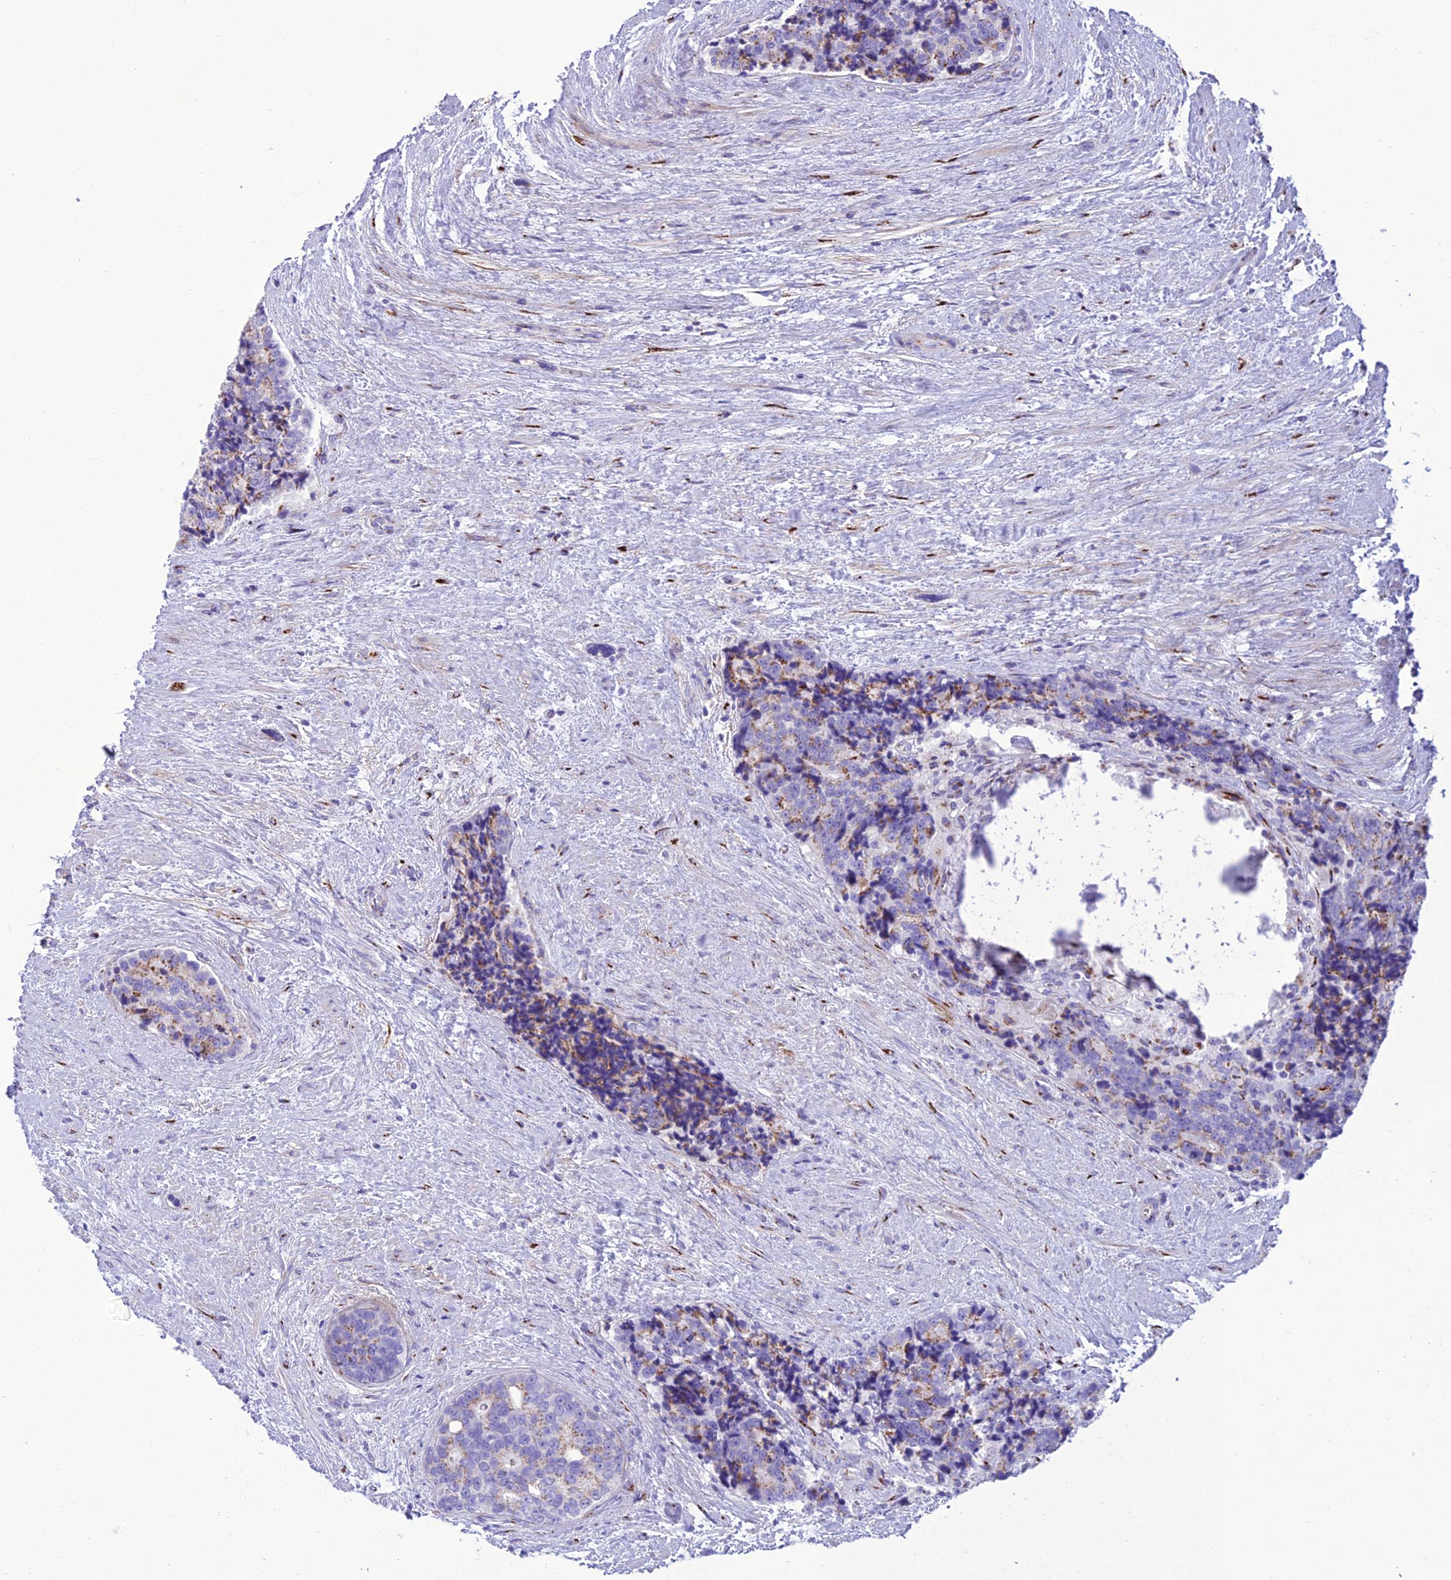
{"staining": {"intensity": "moderate", "quantity": "25%-75%", "location": "cytoplasmic/membranous"}, "tissue": "prostate cancer", "cell_type": "Tumor cells", "image_type": "cancer", "snomed": [{"axis": "morphology", "description": "Adenocarcinoma, High grade"}, {"axis": "topography", "description": "Prostate"}], "caption": "Human prostate cancer (high-grade adenocarcinoma) stained for a protein (brown) exhibits moderate cytoplasmic/membranous positive expression in approximately 25%-75% of tumor cells.", "gene": "GOLM2", "patient": {"sex": "male", "age": 70}}